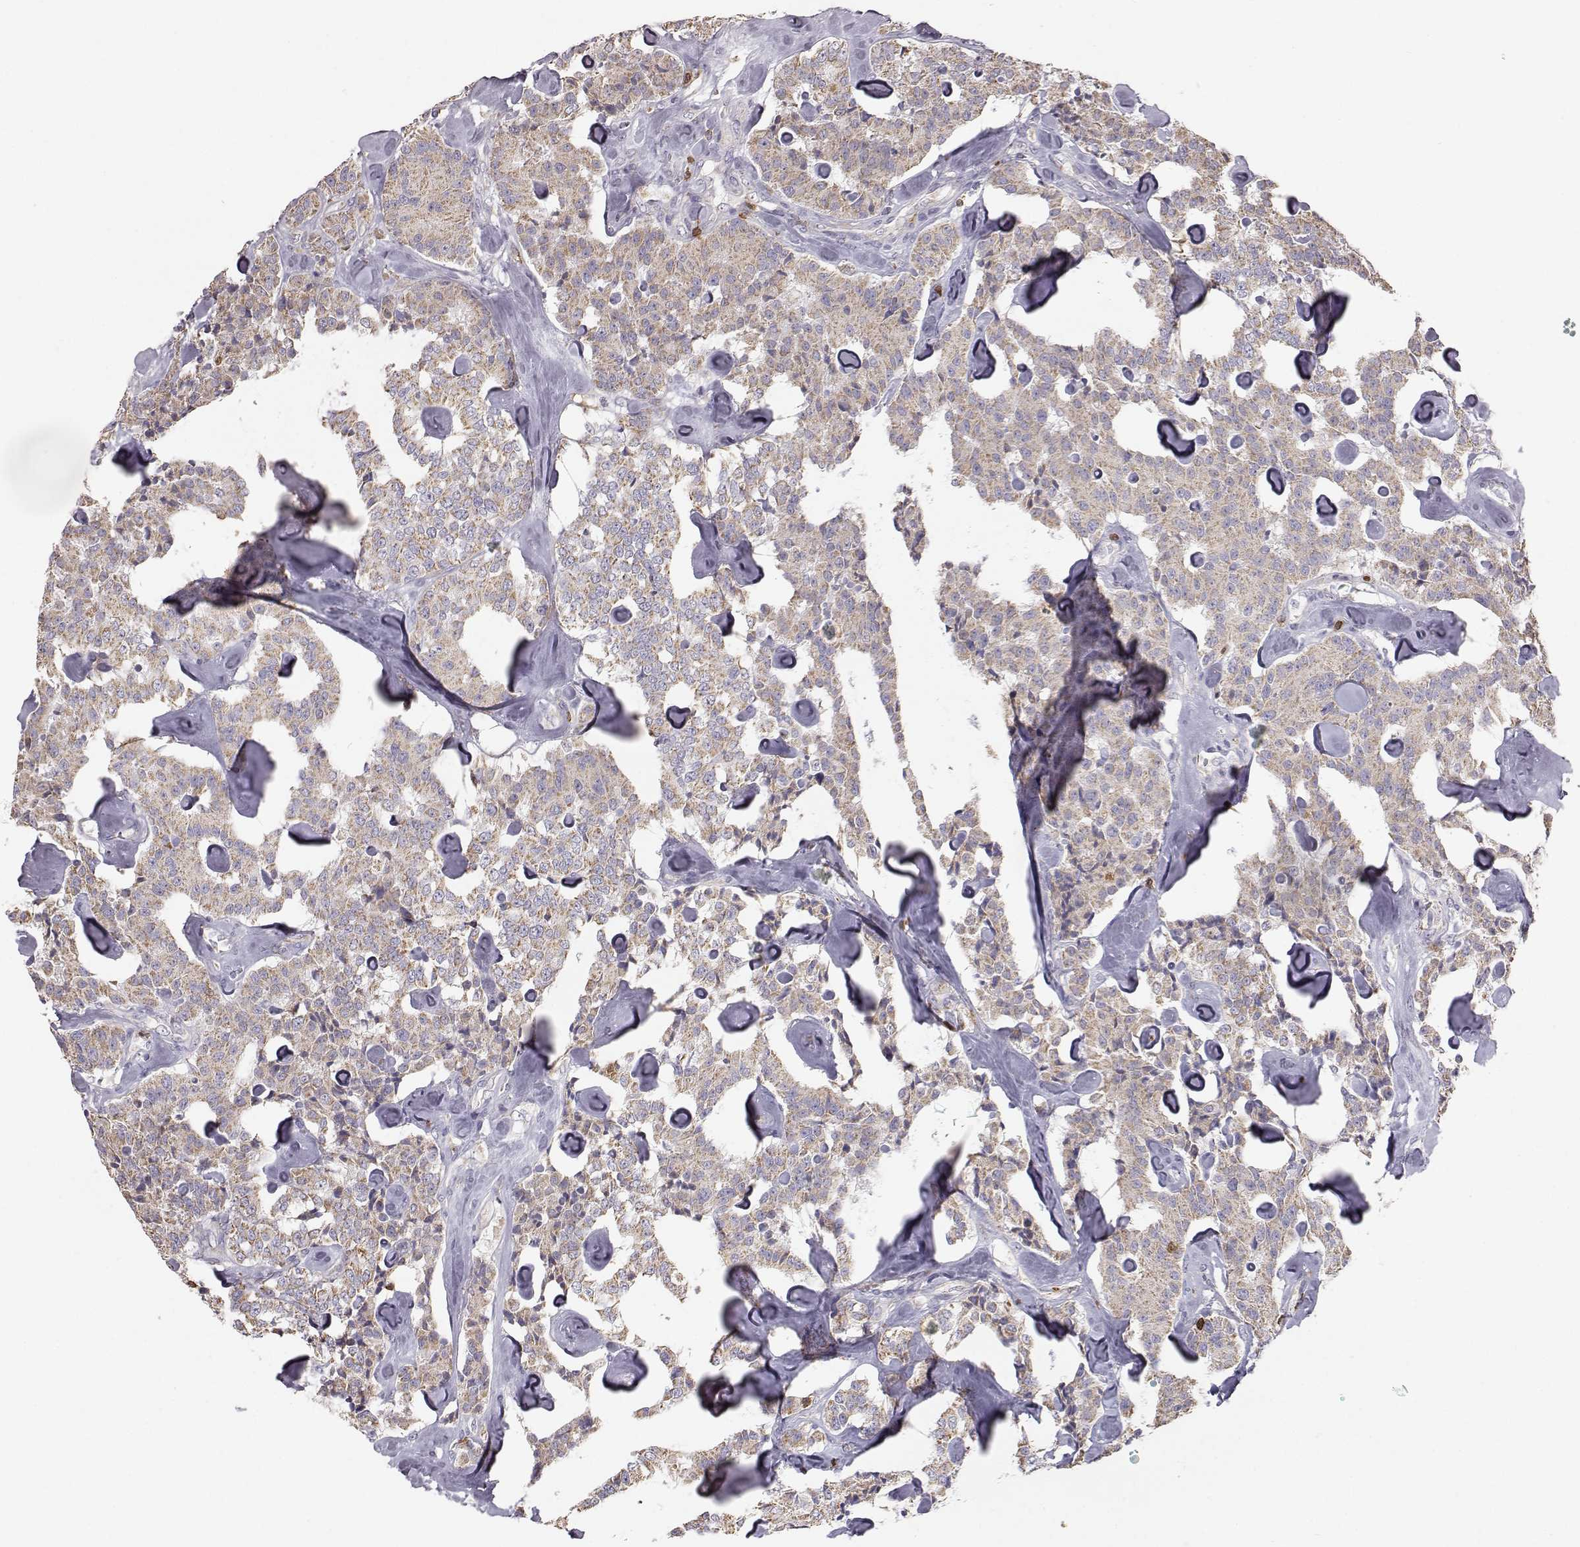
{"staining": {"intensity": "moderate", "quantity": ">75%", "location": "cytoplasmic/membranous"}, "tissue": "carcinoid", "cell_type": "Tumor cells", "image_type": "cancer", "snomed": [{"axis": "morphology", "description": "Carcinoid, malignant, NOS"}, {"axis": "topography", "description": "Pancreas"}], "caption": "Immunohistochemical staining of carcinoid reveals medium levels of moderate cytoplasmic/membranous protein staining in about >75% of tumor cells. The protein of interest is shown in brown color, while the nuclei are stained blue.", "gene": "GRAP2", "patient": {"sex": "male", "age": 41}}